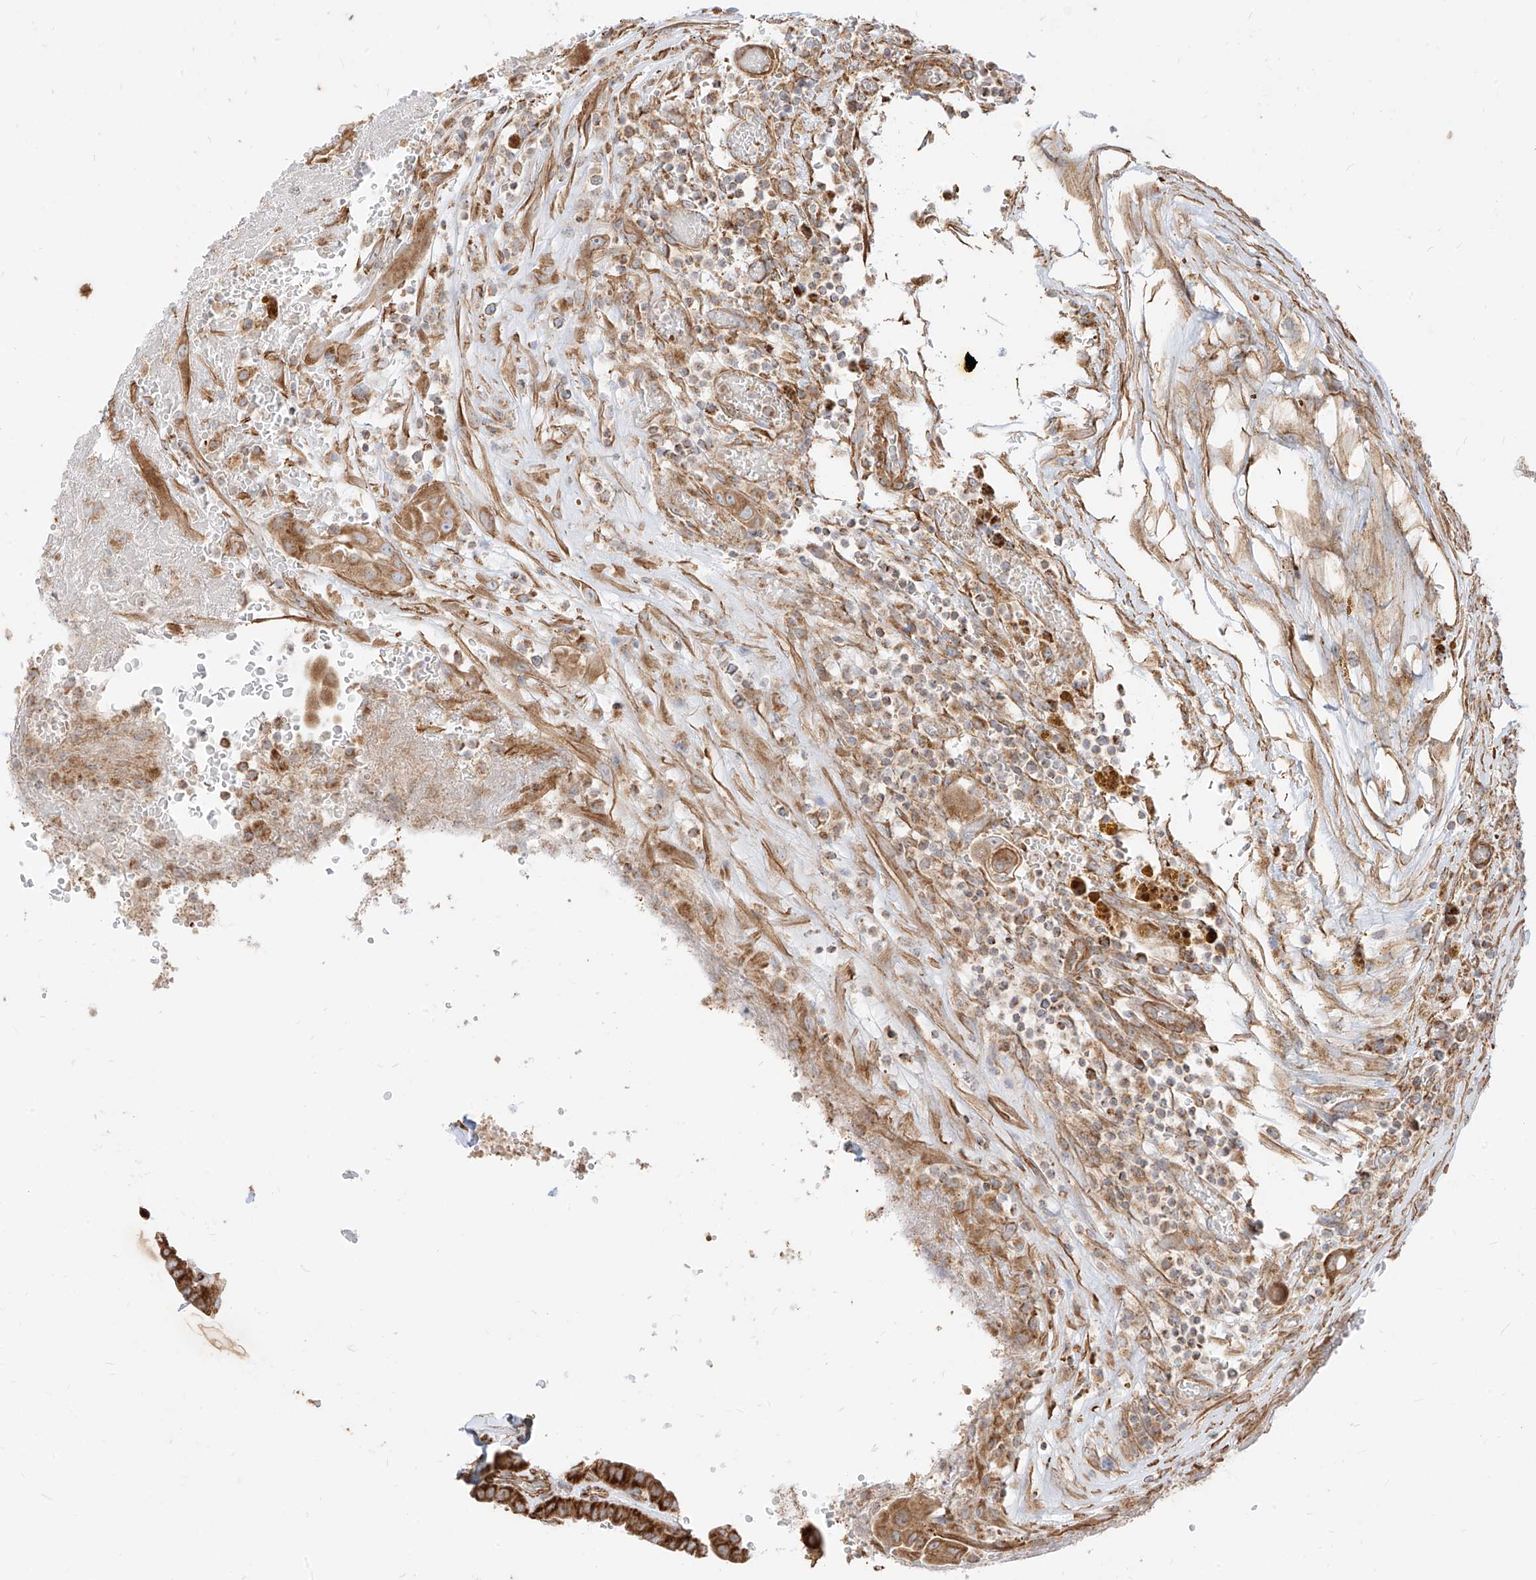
{"staining": {"intensity": "strong", "quantity": ">75%", "location": "cytoplasmic/membranous"}, "tissue": "thyroid cancer", "cell_type": "Tumor cells", "image_type": "cancer", "snomed": [{"axis": "morphology", "description": "Papillary adenocarcinoma, NOS"}, {"axis": "topography", "description": "Thyroid gland"}], "caption": "Tumor cells demonstrate strong cytoplasmic/membranous positivity in about >75% of cells in thyroid cancer (papillary adenocarcinoma).", "gene": "PLCL1", "patient": {"sex": "male", "age": 77}}